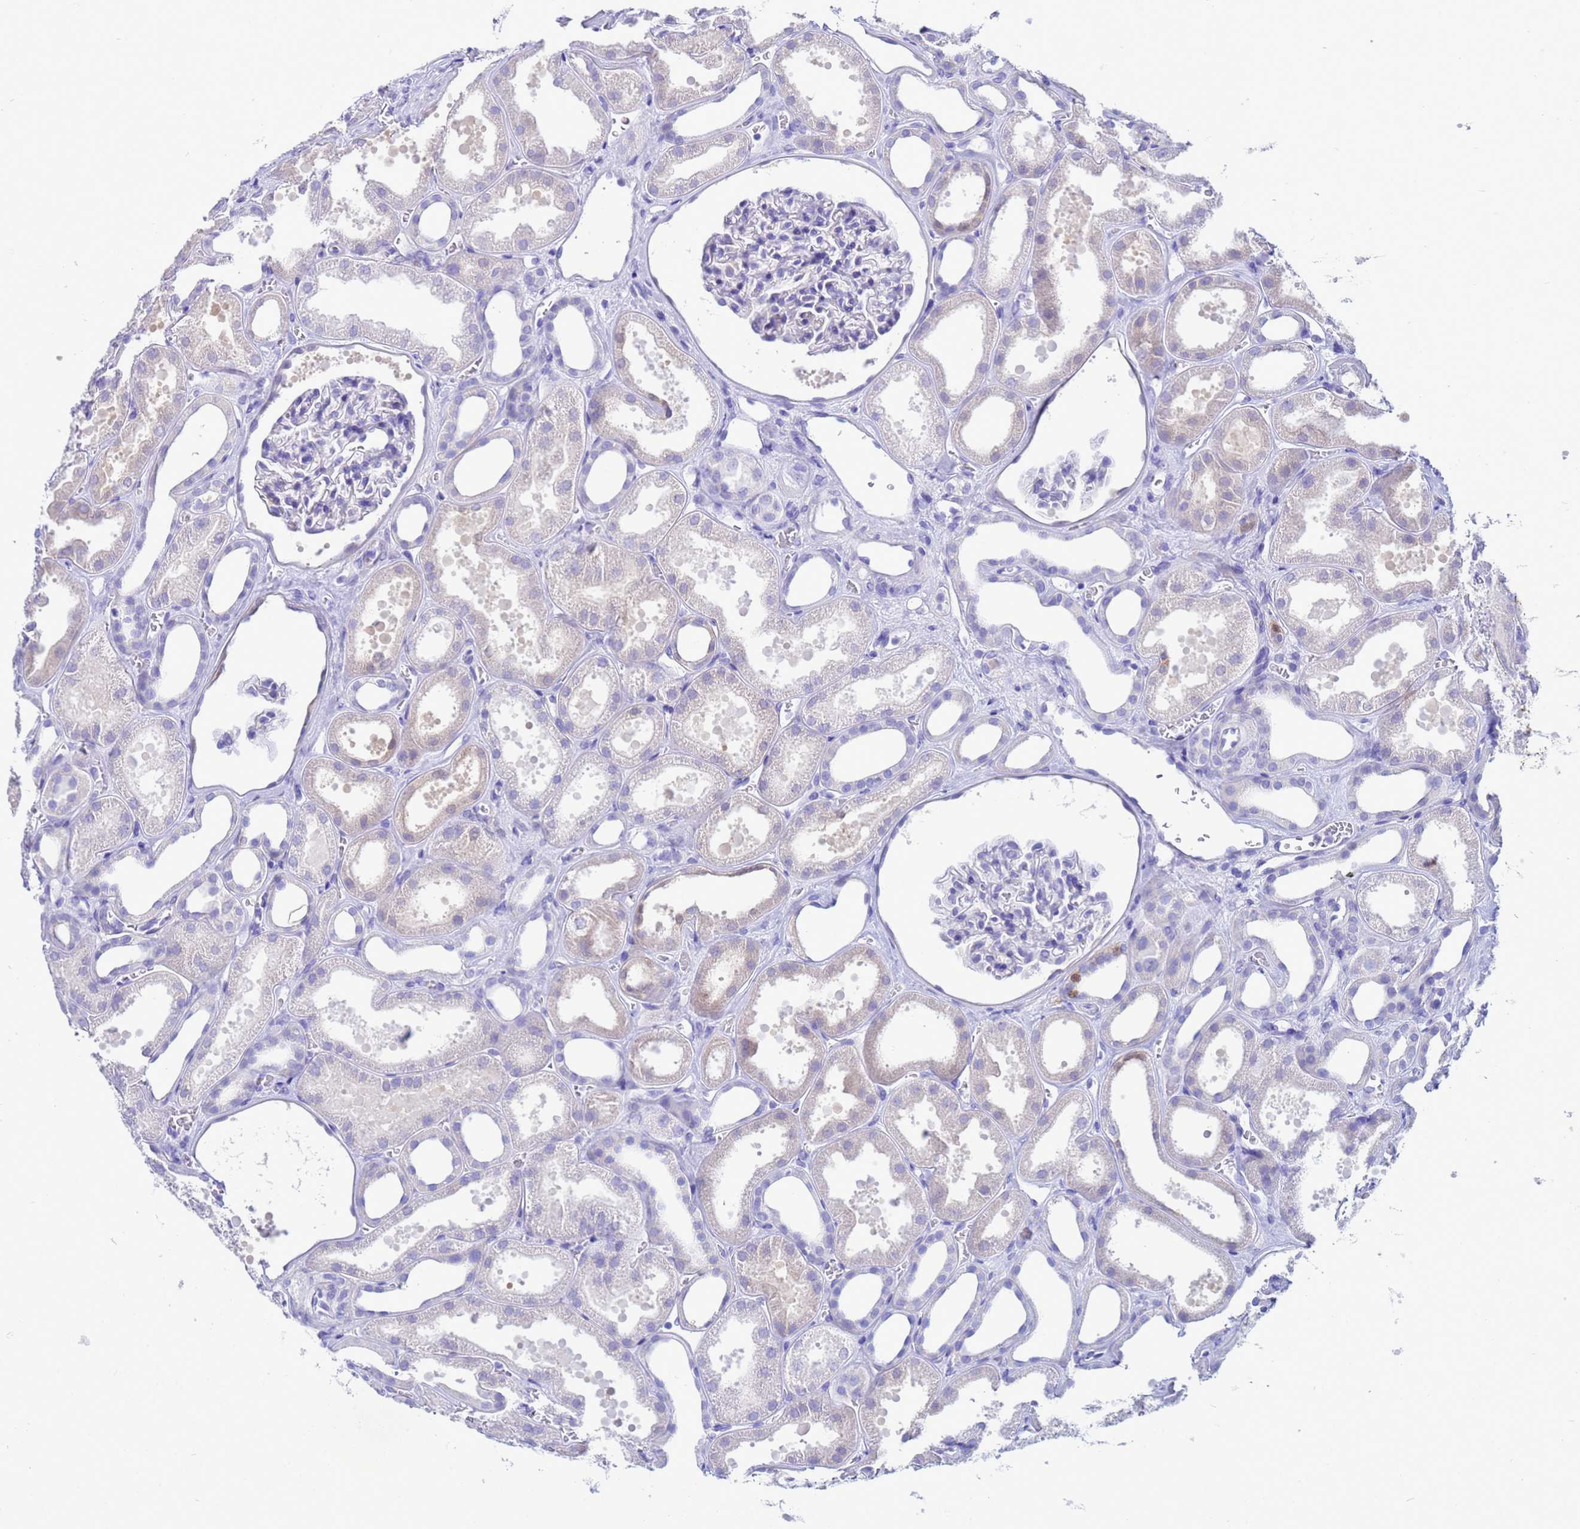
{"staining": {"intensity": "negative", "quantity": "none", "location": "none"}, "tissue": "kidney", "cell_type": "Cells in glomeruli", "image_type": "normal", "snomed": [{"axis": "morphology", "description": "Normal tissue, NOS"}, {"axis": "morphology", "description": "Adenocarcinoma, NOS"}, {"axis": "topography", "description": "Kidney"}], "caption": "Immunohistochemical staining of unremarkable kidney reveals no significant expression in cells in glomeruli.", "gene": "AKR1C2", "patient": {"sex": "female", "age": 68}}